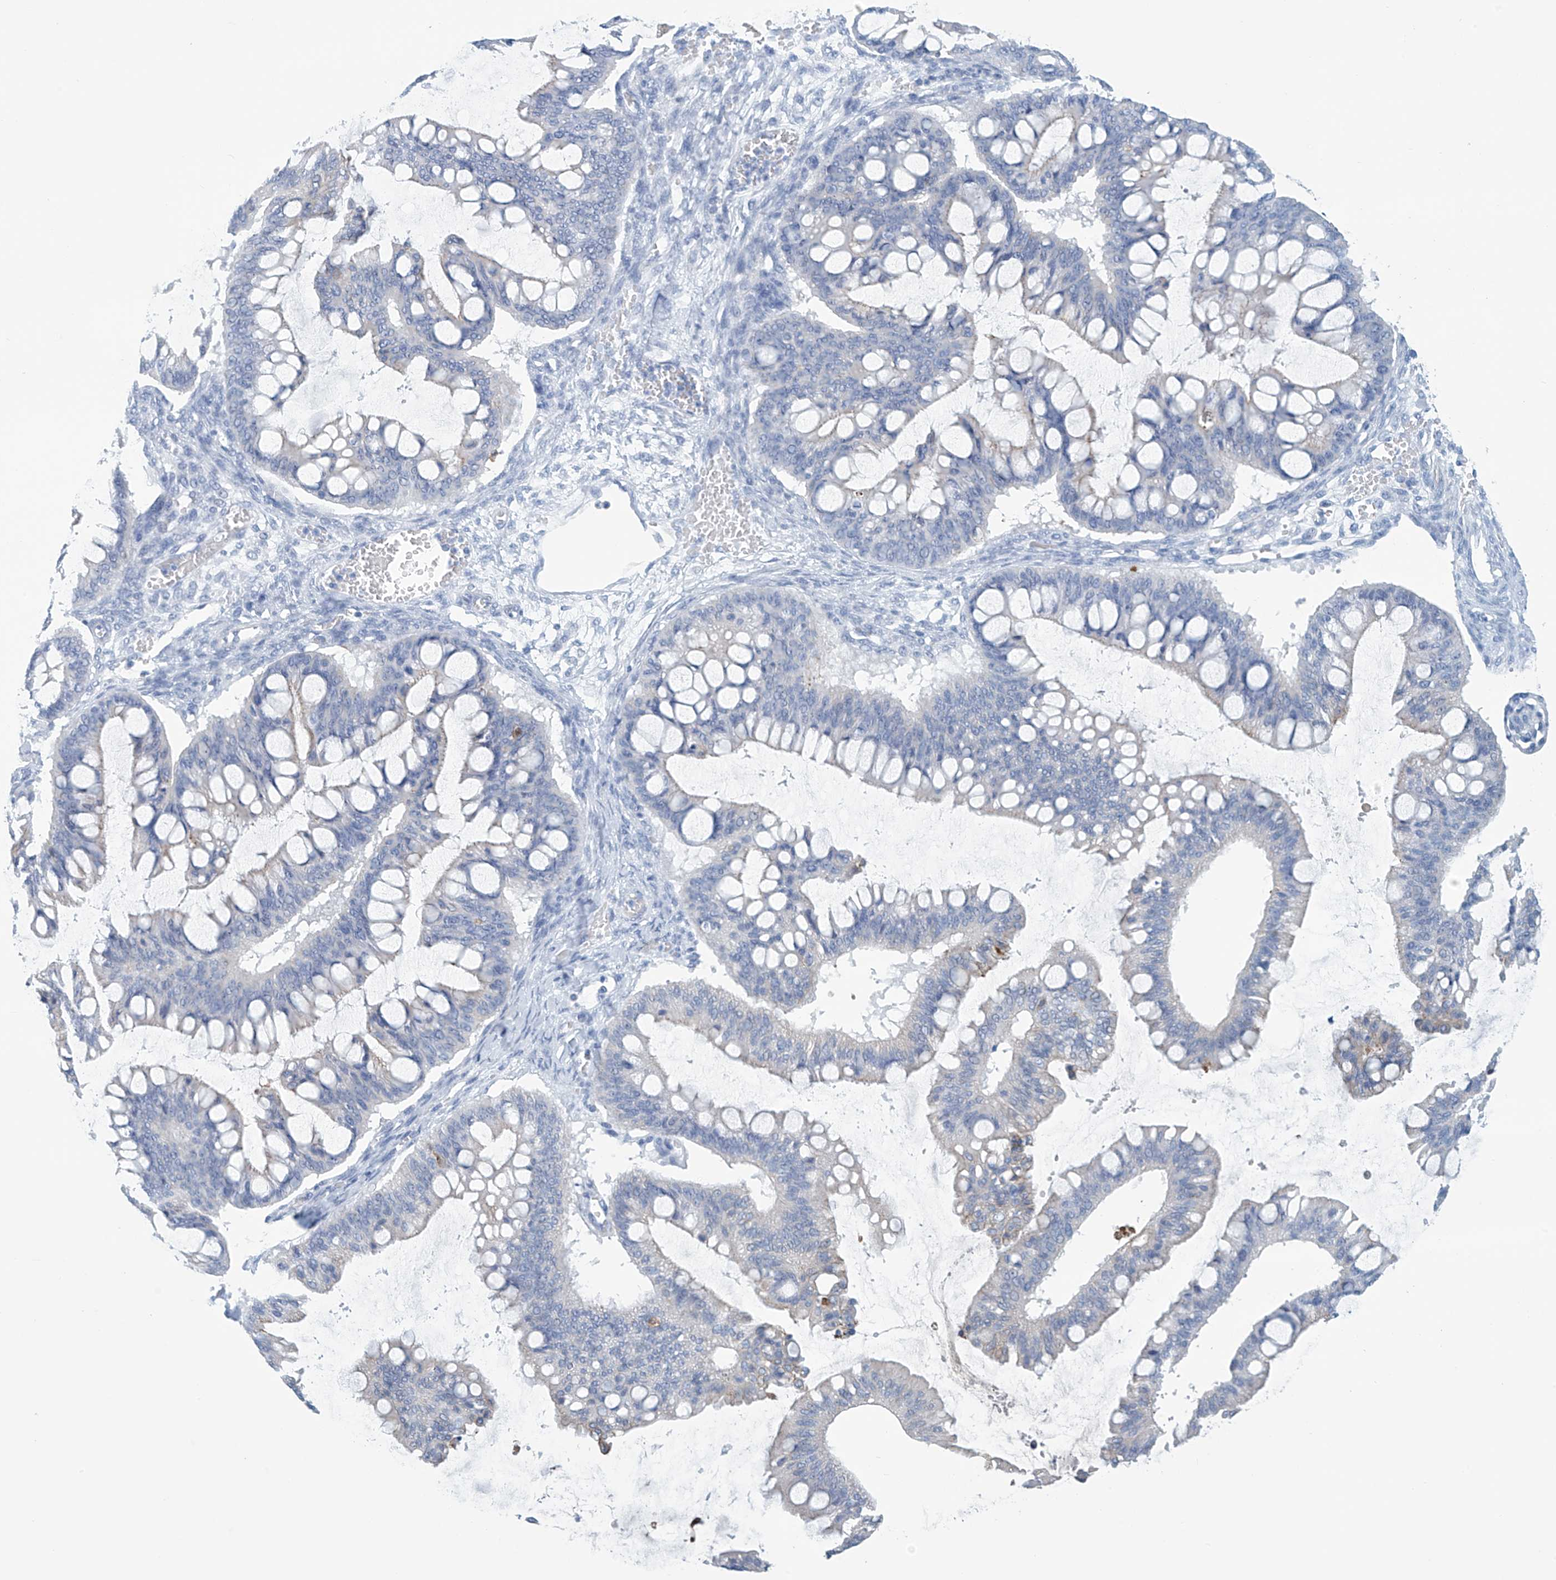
{"staining": {"intensity": "negative", "quantity": "none", "location": "none"}, "tissue": "ovarian cancer", "cell_type": "Tumor cells", "image_type": "cancer", "snomed": [{"axis": "morphology", "description": "Cystadenocarcinoma, mucinous, NOS"}, {"axis": "topography", "description": "Ovary"}], "caption": "A photomicrograph of mucinous cystadenocarcinoma (ovarian) stained for a protein reveals no brown staining in tumor cells. Nuclei are stained in blue.", "gene": "DSP", "patient": {"sex": "female", "age": 73}}